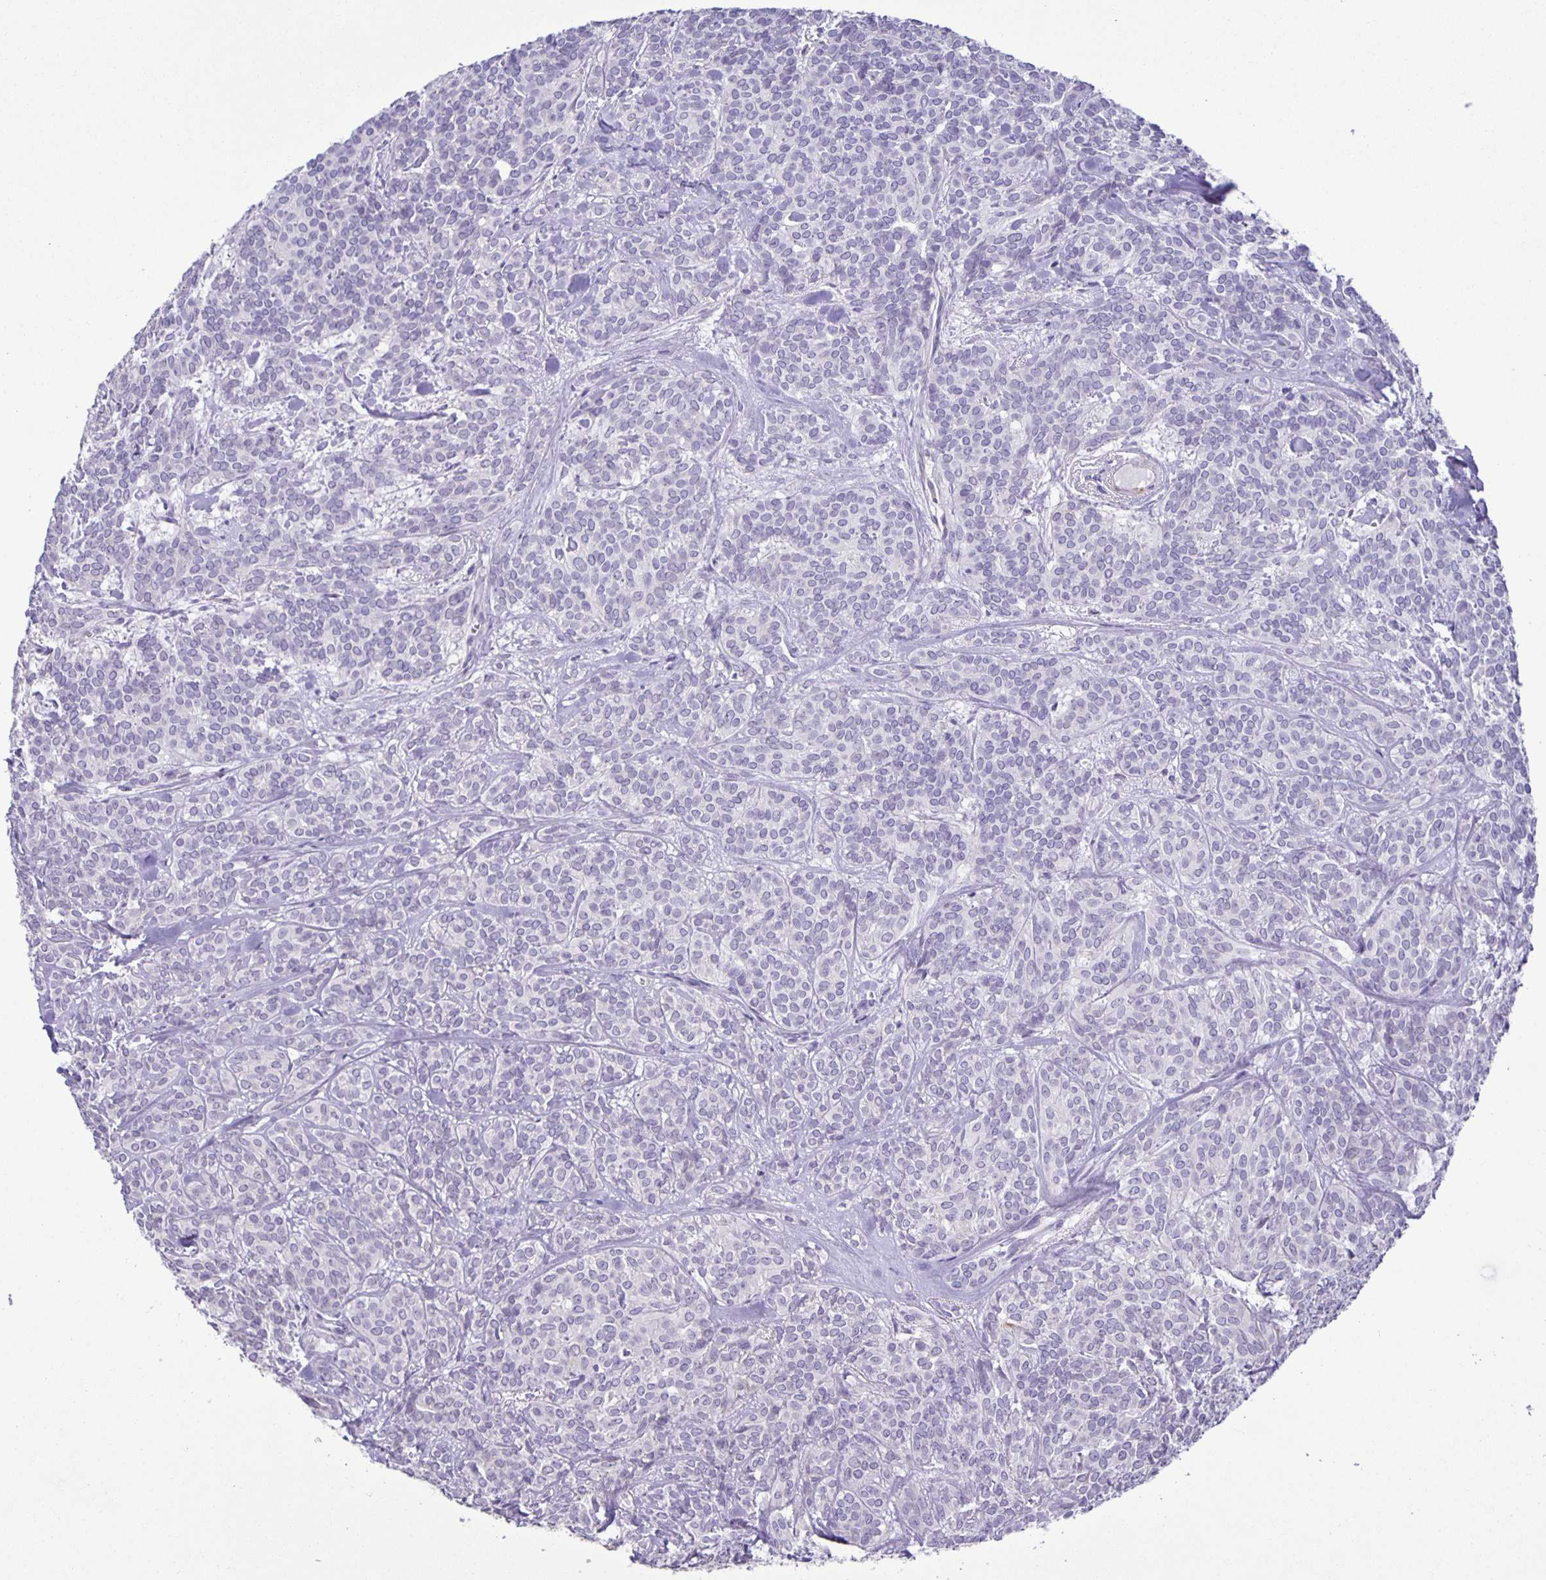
{"staining": {"intensity": "negative", "quantity": "none", "location": "none"}, "tissue": "head and neck cancer", "cell_type": "Tumor cells", "image_type": "cancer", "snomed": [{"axis": "morphology", "description": "Adenocarcinoma, NOS"}, {"axis": "topography", "description": "Head-Neck"}], "caption": "There is no significant positivity in tumor cells of adenocarcinoma (head and neck).", "gene": "ADCK1", "patient": {"sex": "female", "age": 57}}